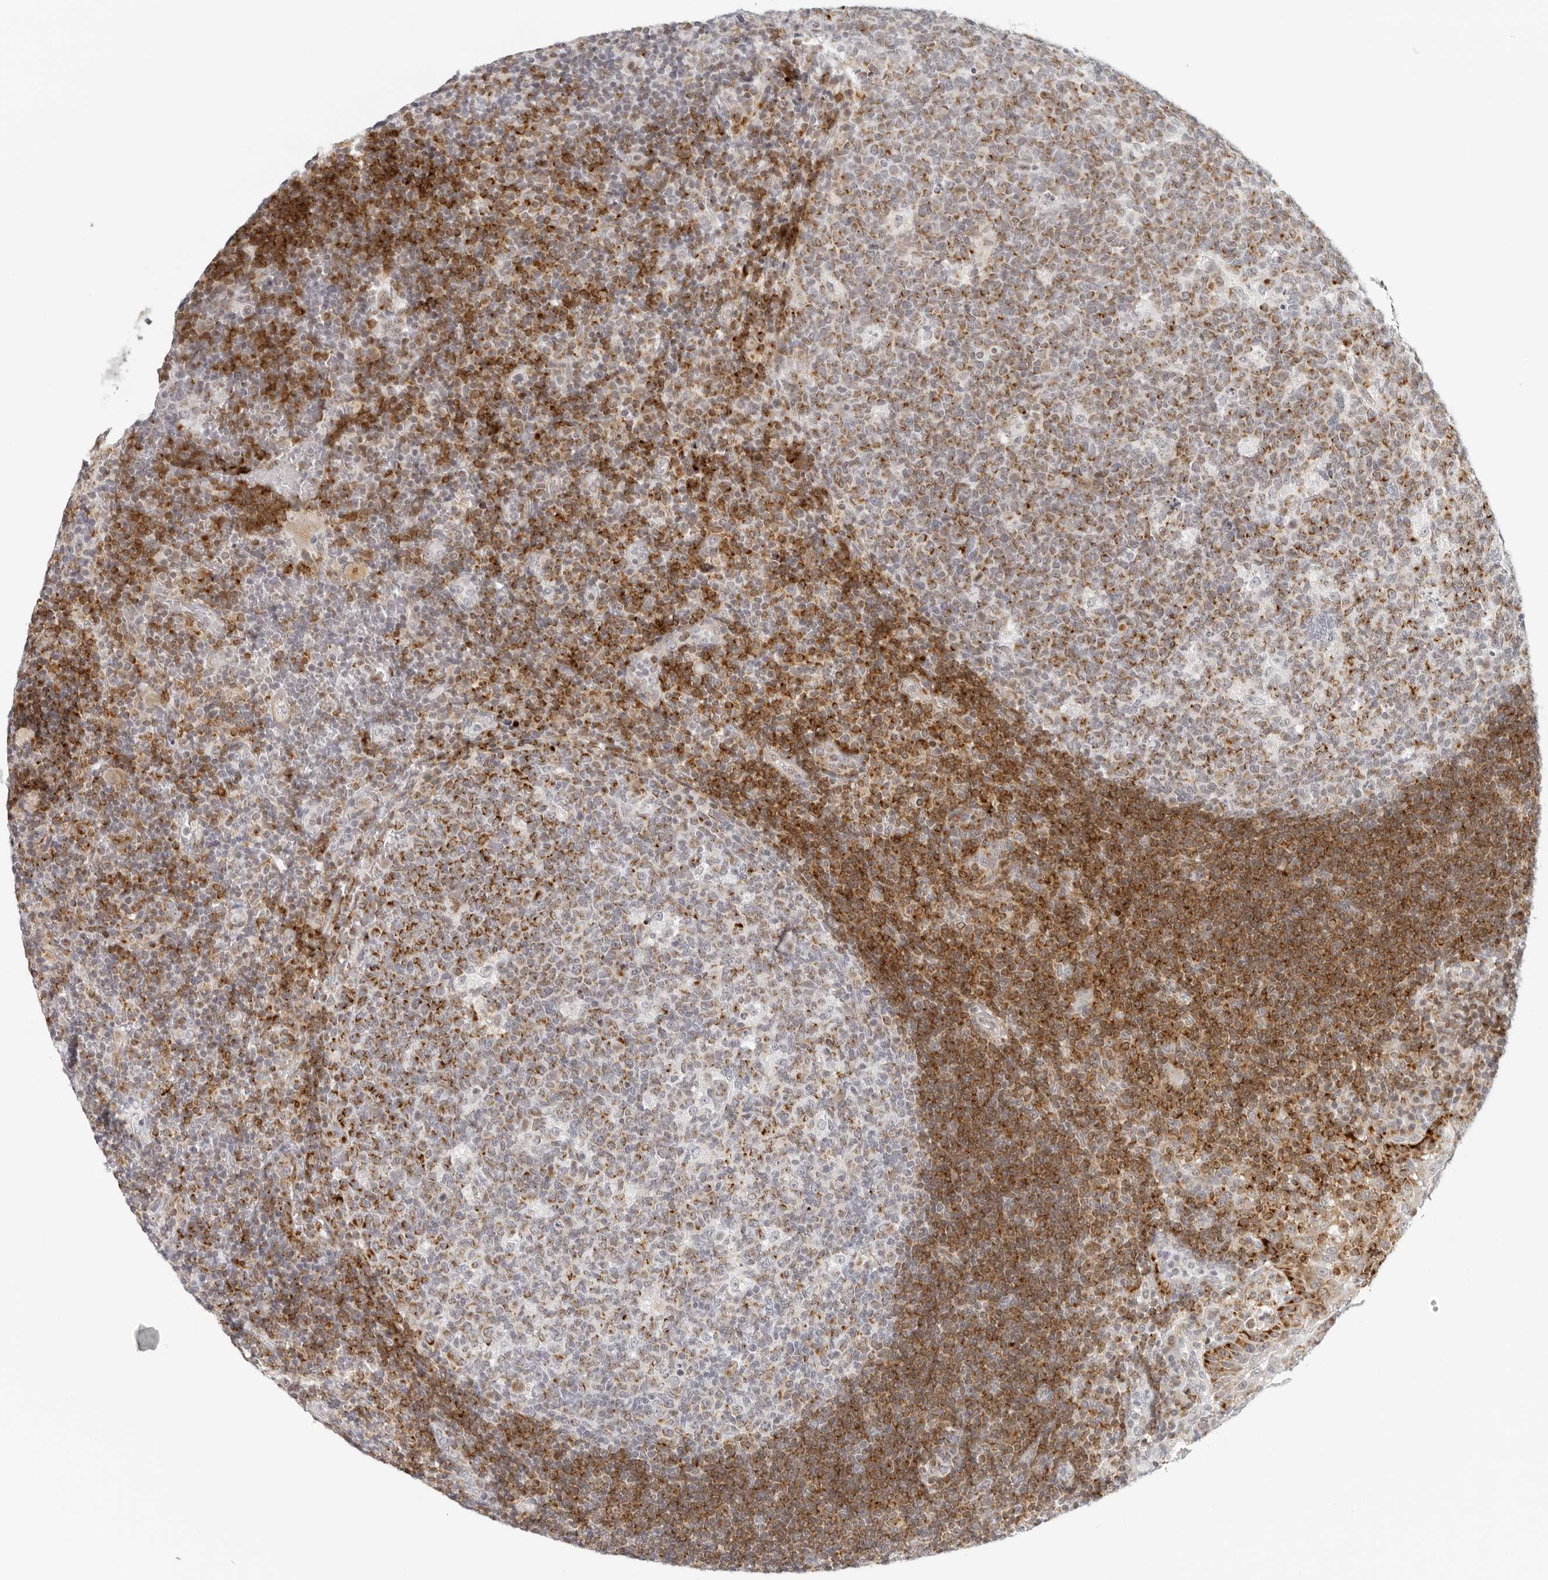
{"staining": {"intensity": "moderate", "quantity": "25%-75%", "location": "cytoplasmic/membranous"}, "tissue": "tonsil", "cell_type": "Germinal center cells", "image_type": "normal", "snomed": [{"axis": "morphology", "description": "Normal tissue, NOS"}, {"axis": "topography", "description": "Tonsil"}], "caption": "Benign tonsil exhibits moderate cytoplasmic/membranous staining in about 25%-75% of germinal center cells.", "gene": "RPS6KC1", "patient": {"sex": "female", "age": 40}}